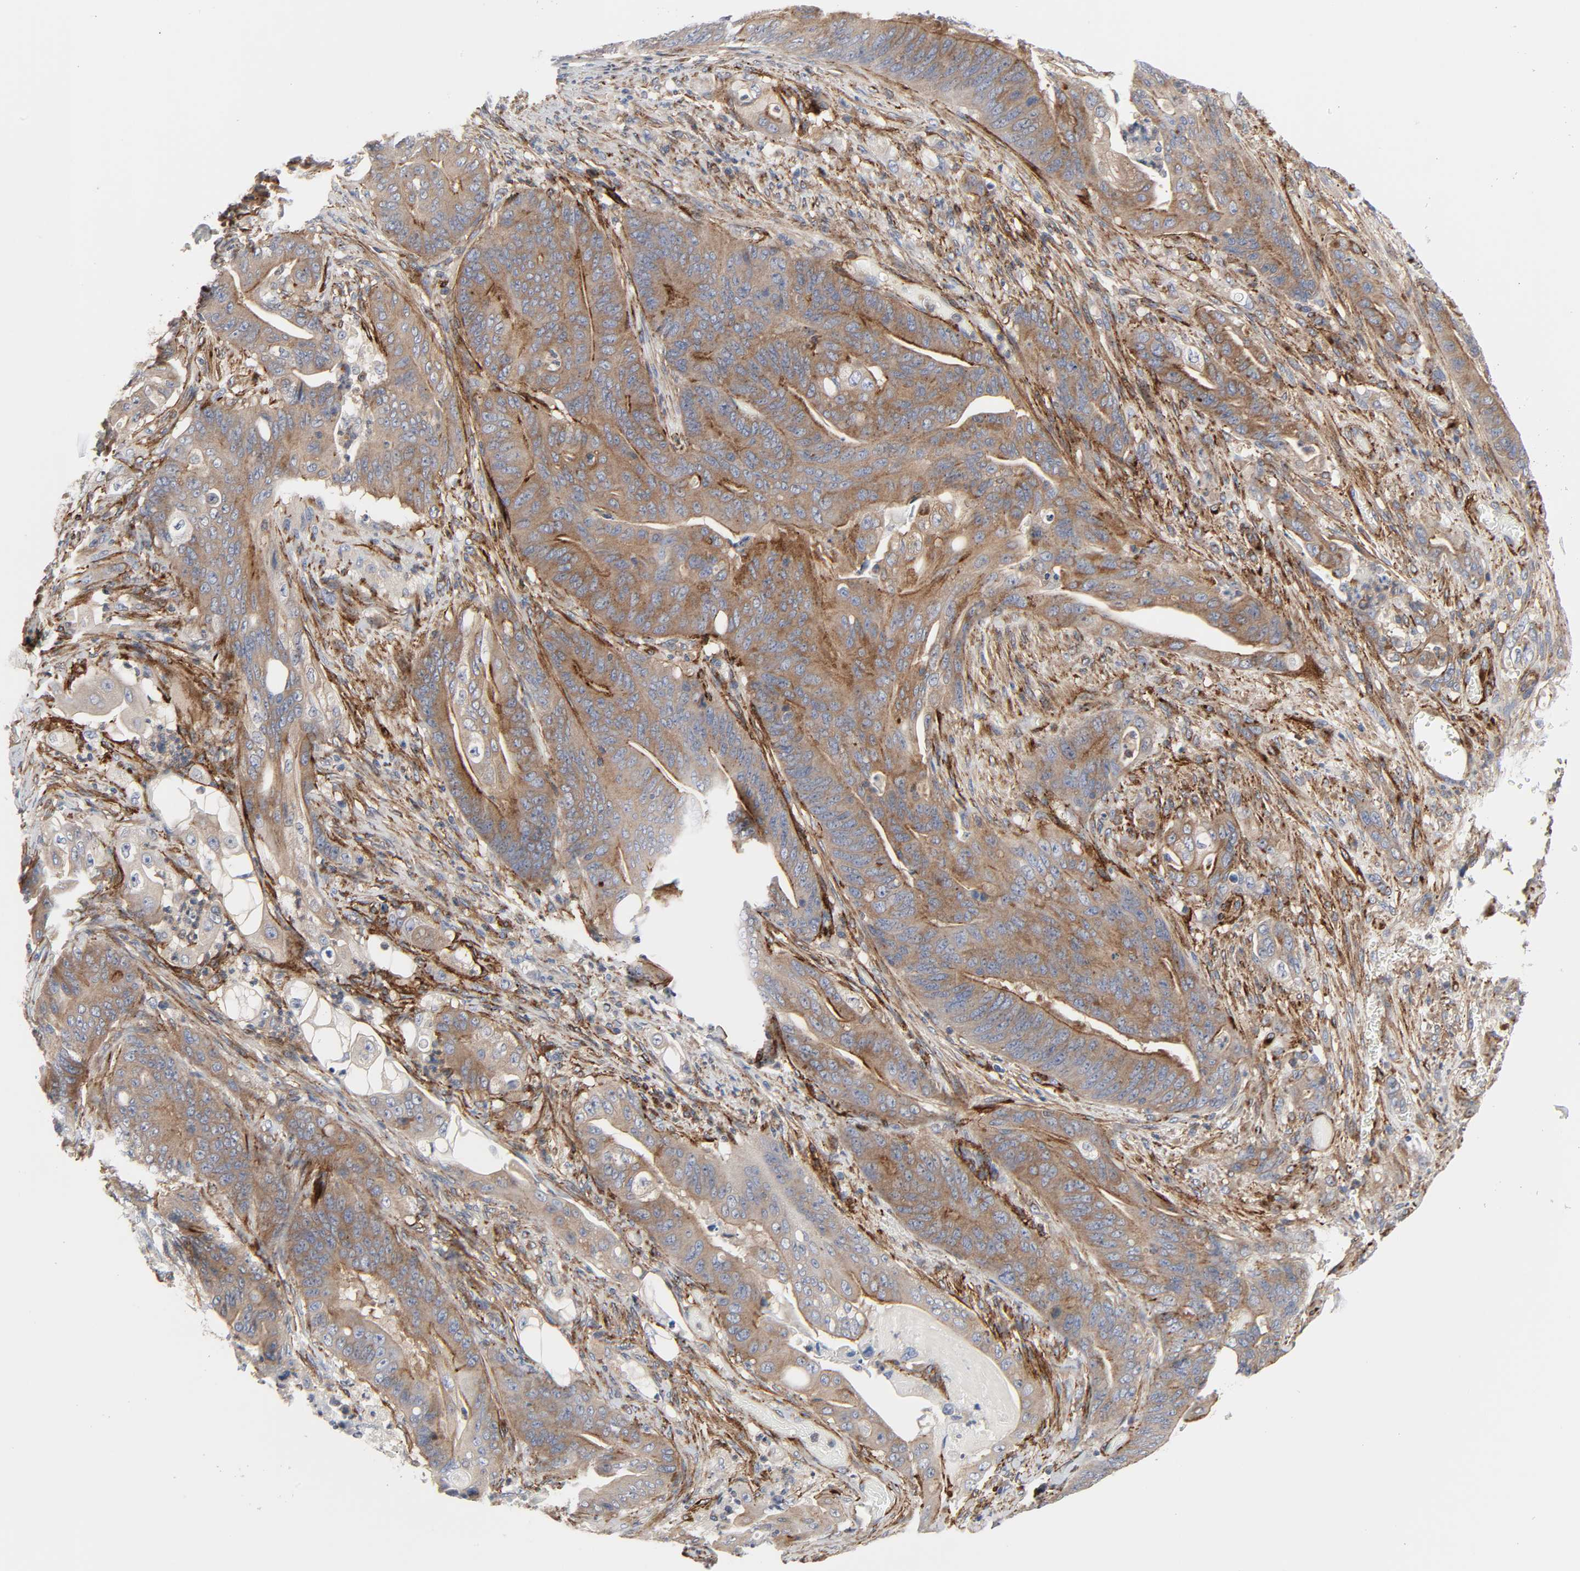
{"staining": {"intensity": "moderate", "quantity": ">75%", "location": "cytoplasmic/membranous"}, "tissue": "stomach cancer", "cell_type": "Tumor cells", "image_type": "cancer", "snomed": [{"axis": "morphology", "description": "Adenocarcinoma, NOS"}, {"axis": "topography", "description": "Stomach"}], "caption": "Moderate cytoplasmic/membranous positivity is present in approximately >75% of tumor cells in stomach cancer (adenocarcinoma).", "gene": "ARHGAP1", "patient": {"sex": "female", "age": 73}}